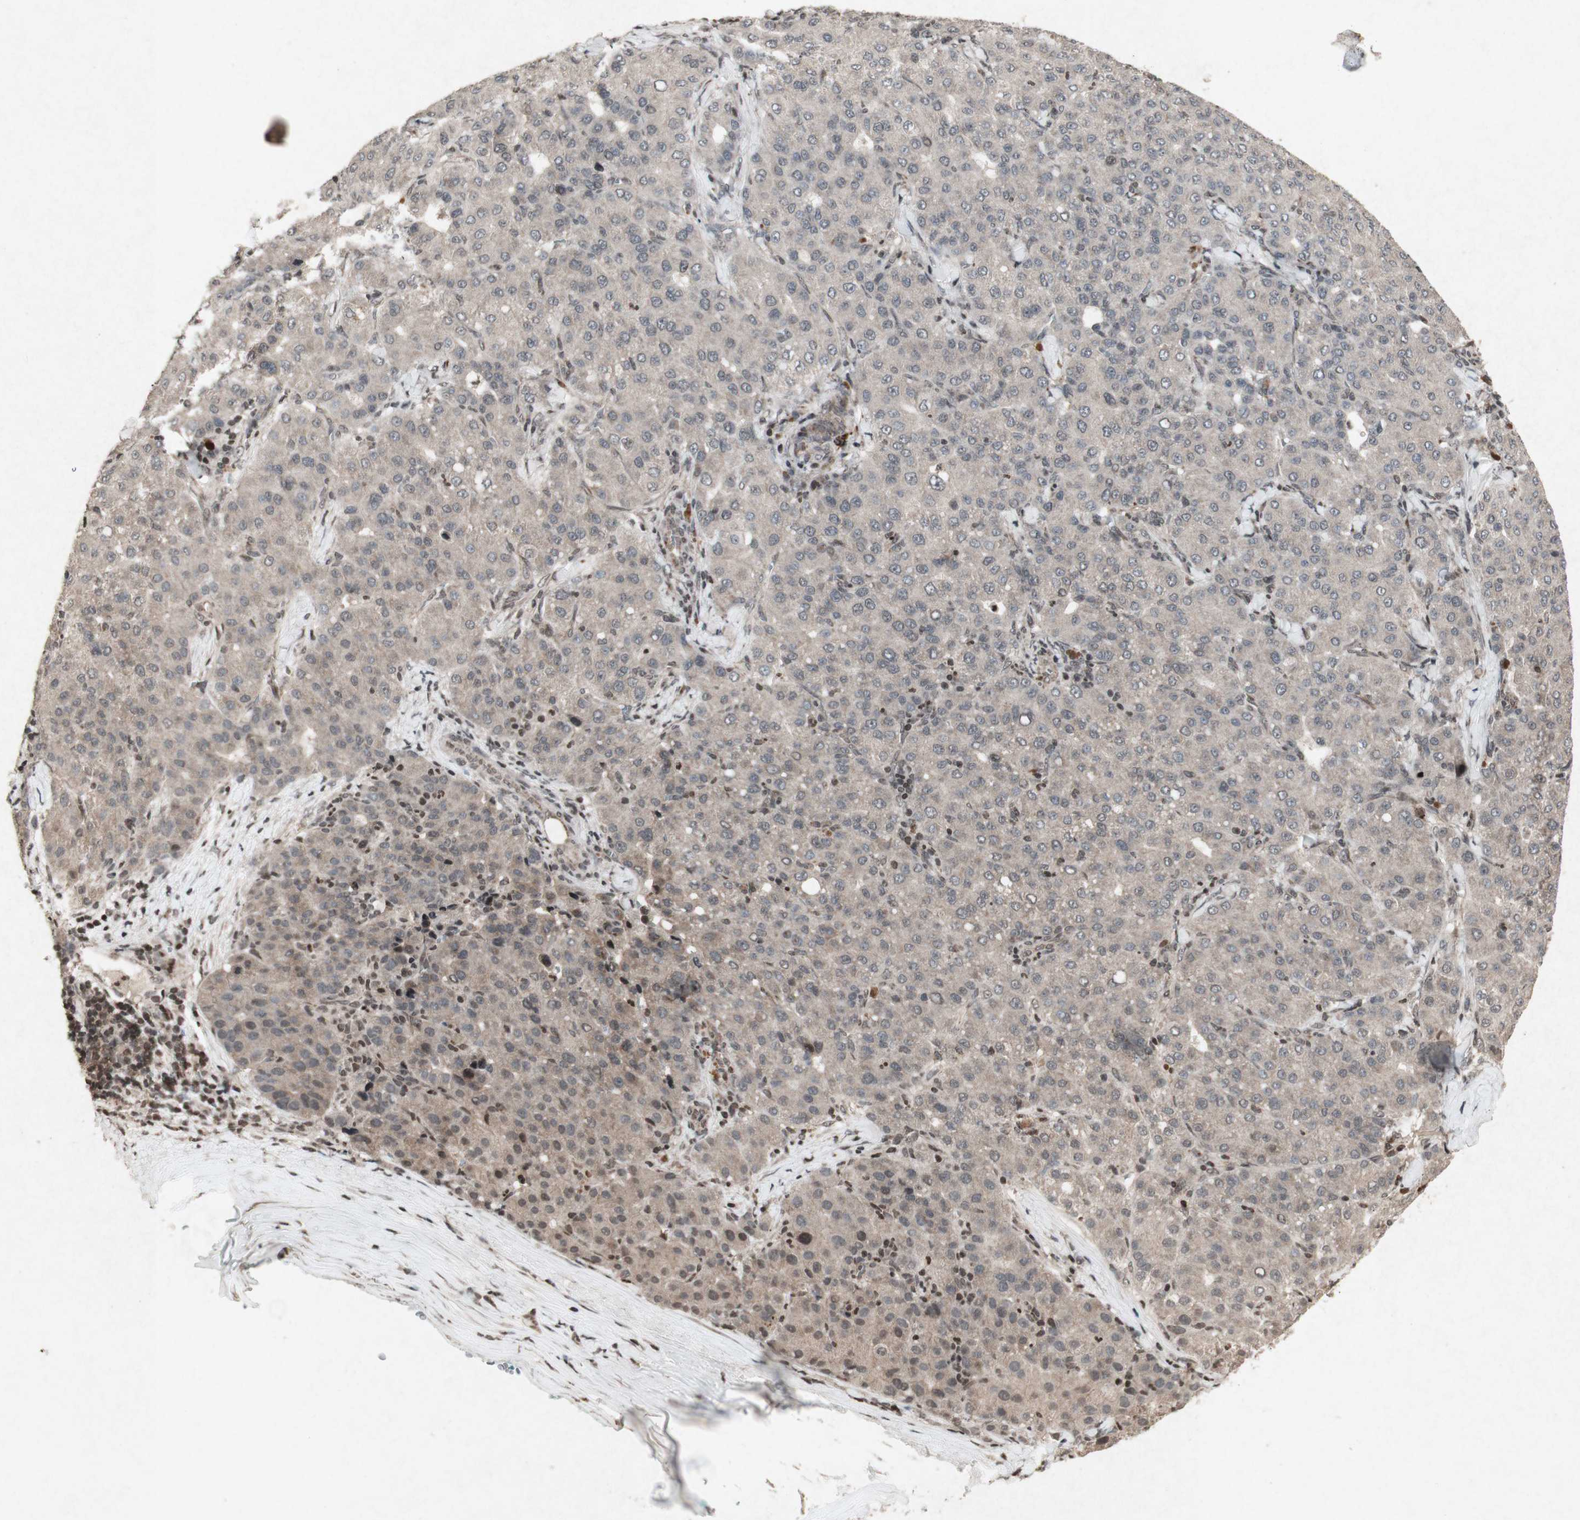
{"staining": {"intensity": "weak", "quantity": ">75%", "location": "cytoplasmic/membranous"}, "tissue": "liver cancer", "cell_type": "Tumor cells", "image_type": "cancer", "snomed": [{"axis": "morphology", "description": "Carcinoma, Hepatocellular, NOS"}, {"axis": "topography", "description": "Liver"}], "caption": "Brown immunohistochemical staining in hepatocellular carcinoma (liver) exhibits weak cytoplasmic/membranous staining in about >75% of tumor cells. Ihc stains the protein in brown and the nuclei are stained blue.", "gene": "PLXNA1", "patient": {"sex": "male", "age": 65}}